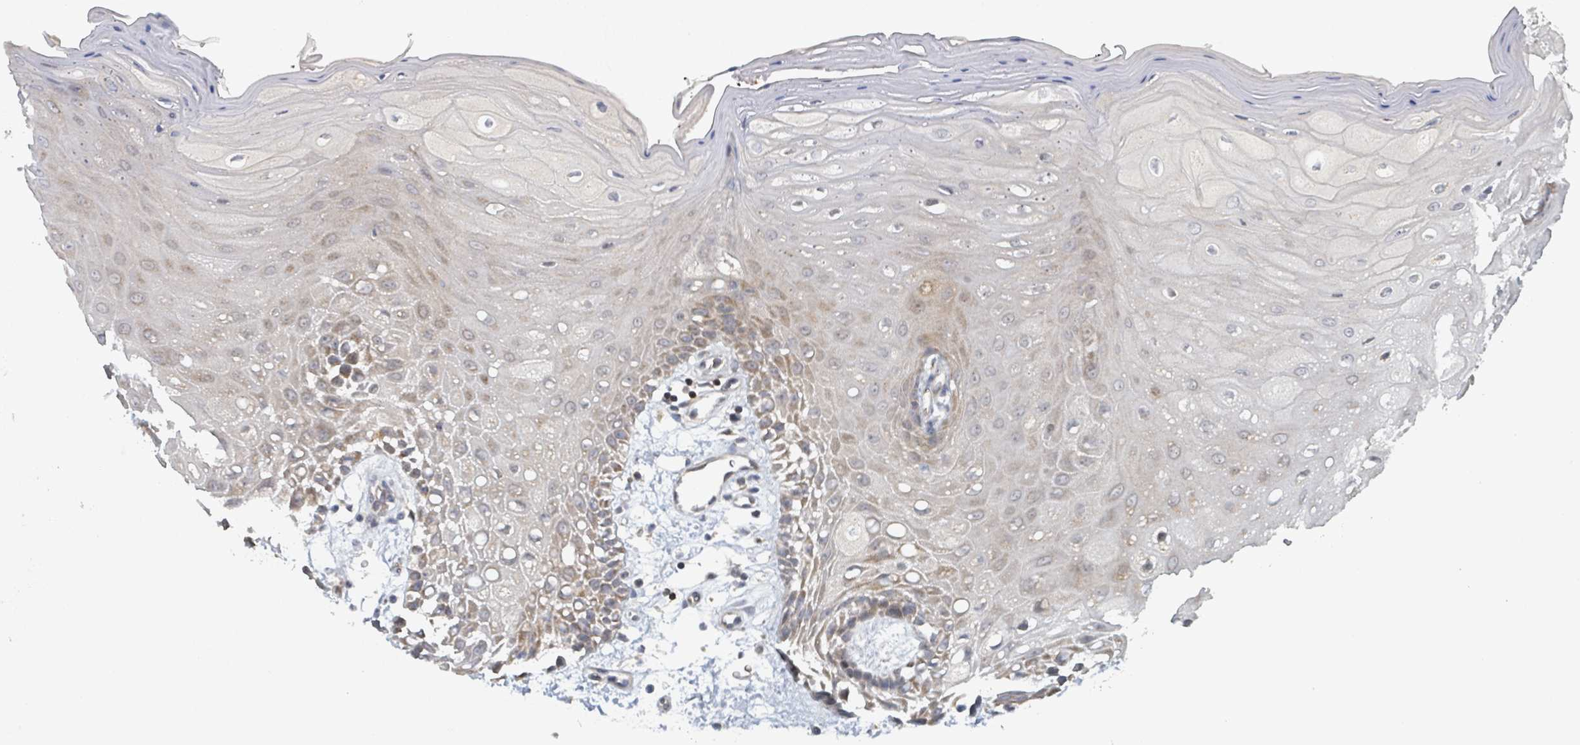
{"staining": {"intensity": "moderate", "quantity": "25%-75%", "location": "cytoplasmic/membranous,nuclear"}, "tissue": "oral mucosa", "cell_type": "Squamous epithelial cells", "image_type": "normal", "snomed": [{"axis": "morphology", "description": "Normal tissue, NOS"}, {"axis": "topography", "description": "Oral tissue"}, {"axis": "topography", "description": "Tounge, NOS"}], "caption": "A brown stain highlights moderate cytoplasmic/membranous,nuclear positivity of a protein in squamous epithelial cells of normal oral mucosa.", "gene": "HIVEP1", "patient": {"sex": "female", "age": 59}}